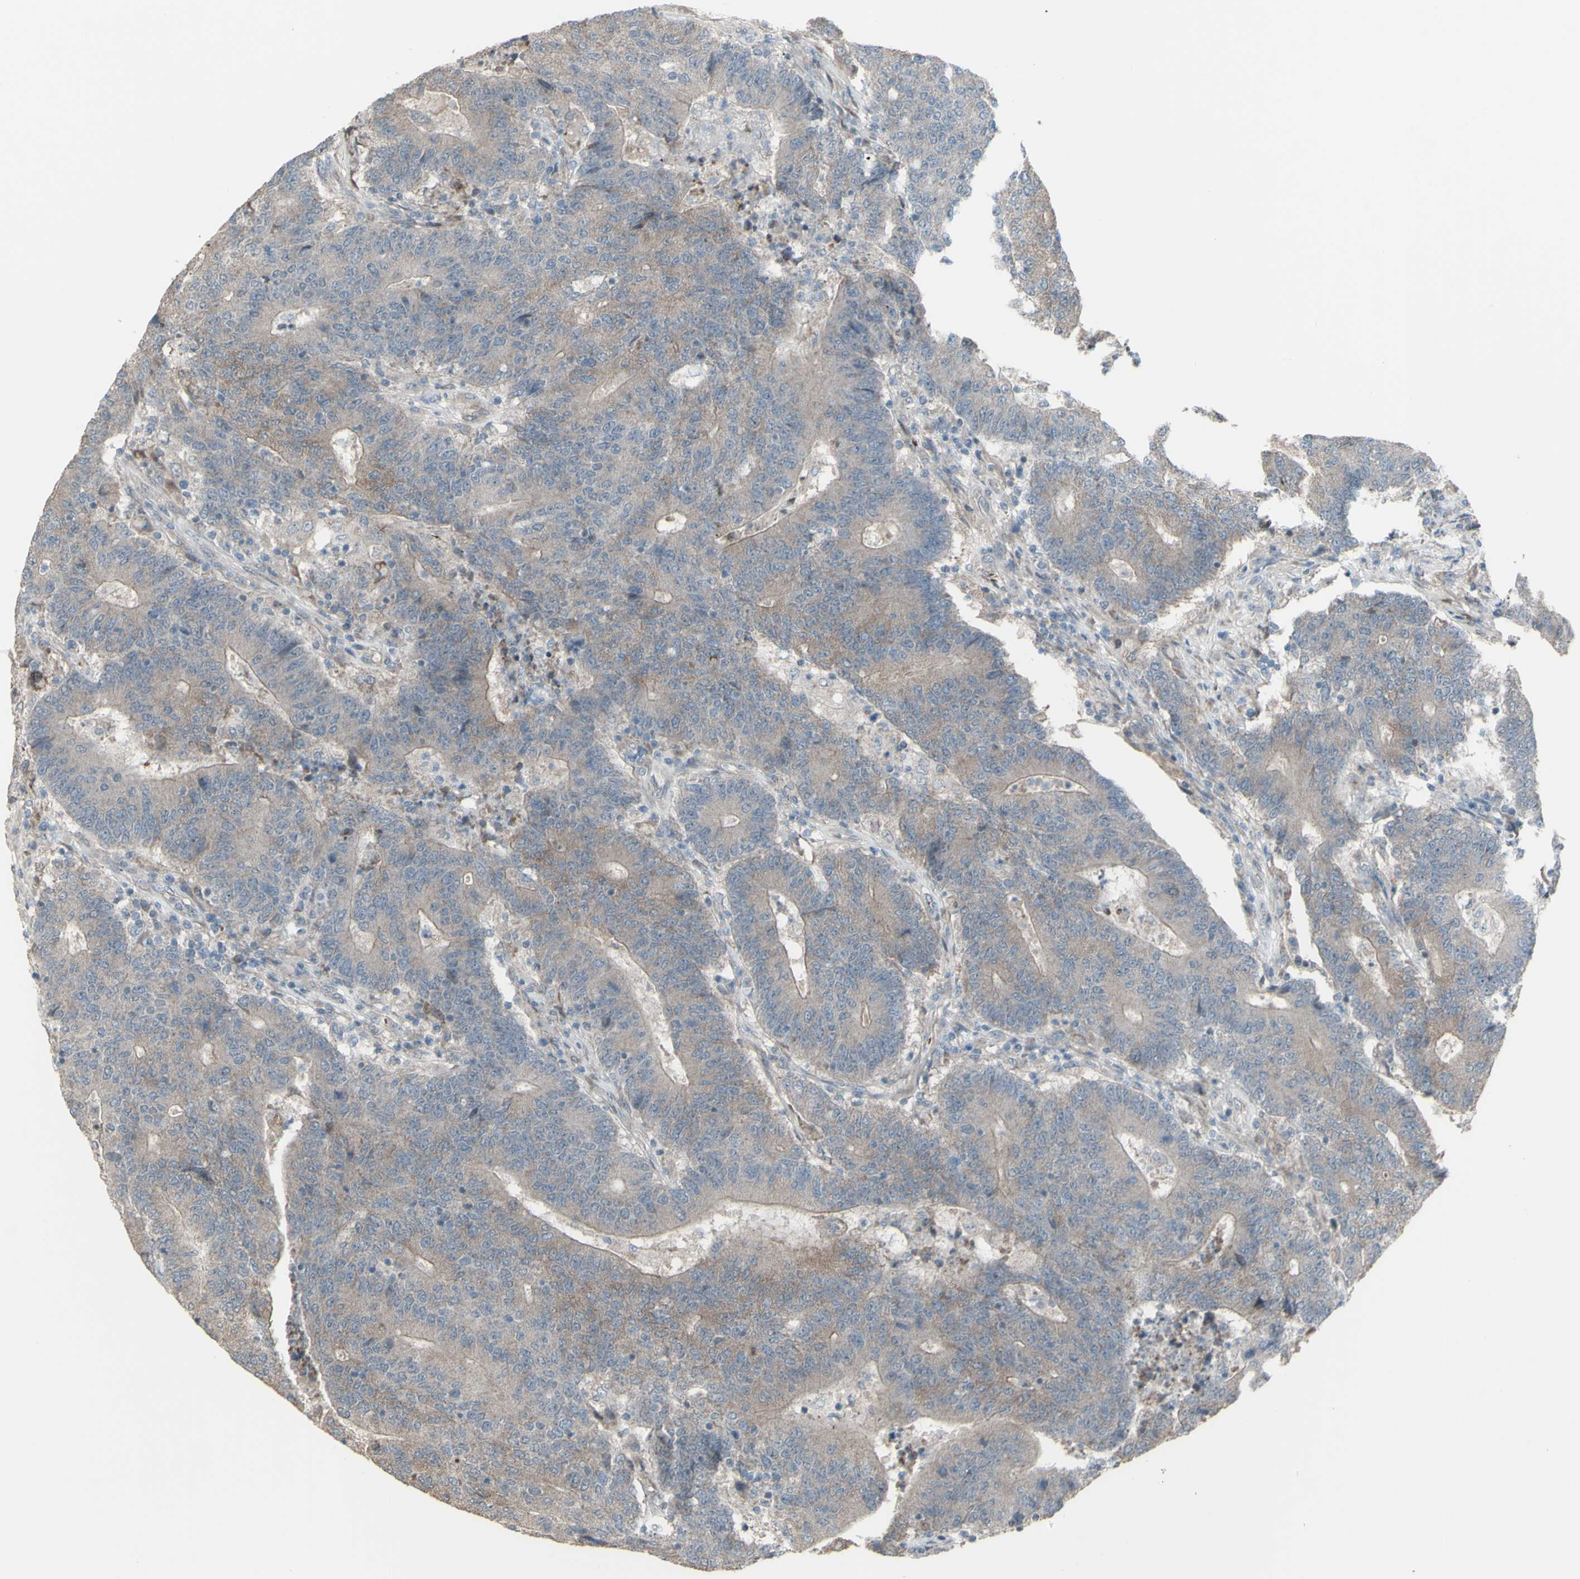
{"staining": {"intensity": "weak", "quantity": ">75%", "location": "cytoplasmic/membranous"}, "tissue": "colorectal cancer", "cell_type": "Tumor cells", "image_type": "cancer", "snomed": [{"axis": "morphology", "description": "Normal tissue, NOS"}, {"axis": "morphology", "description": "Adenocarcinoma, NOS"}, {"axis": "topography", "description": "Colon"}], "caption": "This is an image of IHC staining of colorectal cancer (adenocarcinoma), which shows weak expression in the cytoplasmic/membranous of tumor cells.", "gene": "GRAMD1B", "patient": {"sex": "female", "age": 75}}